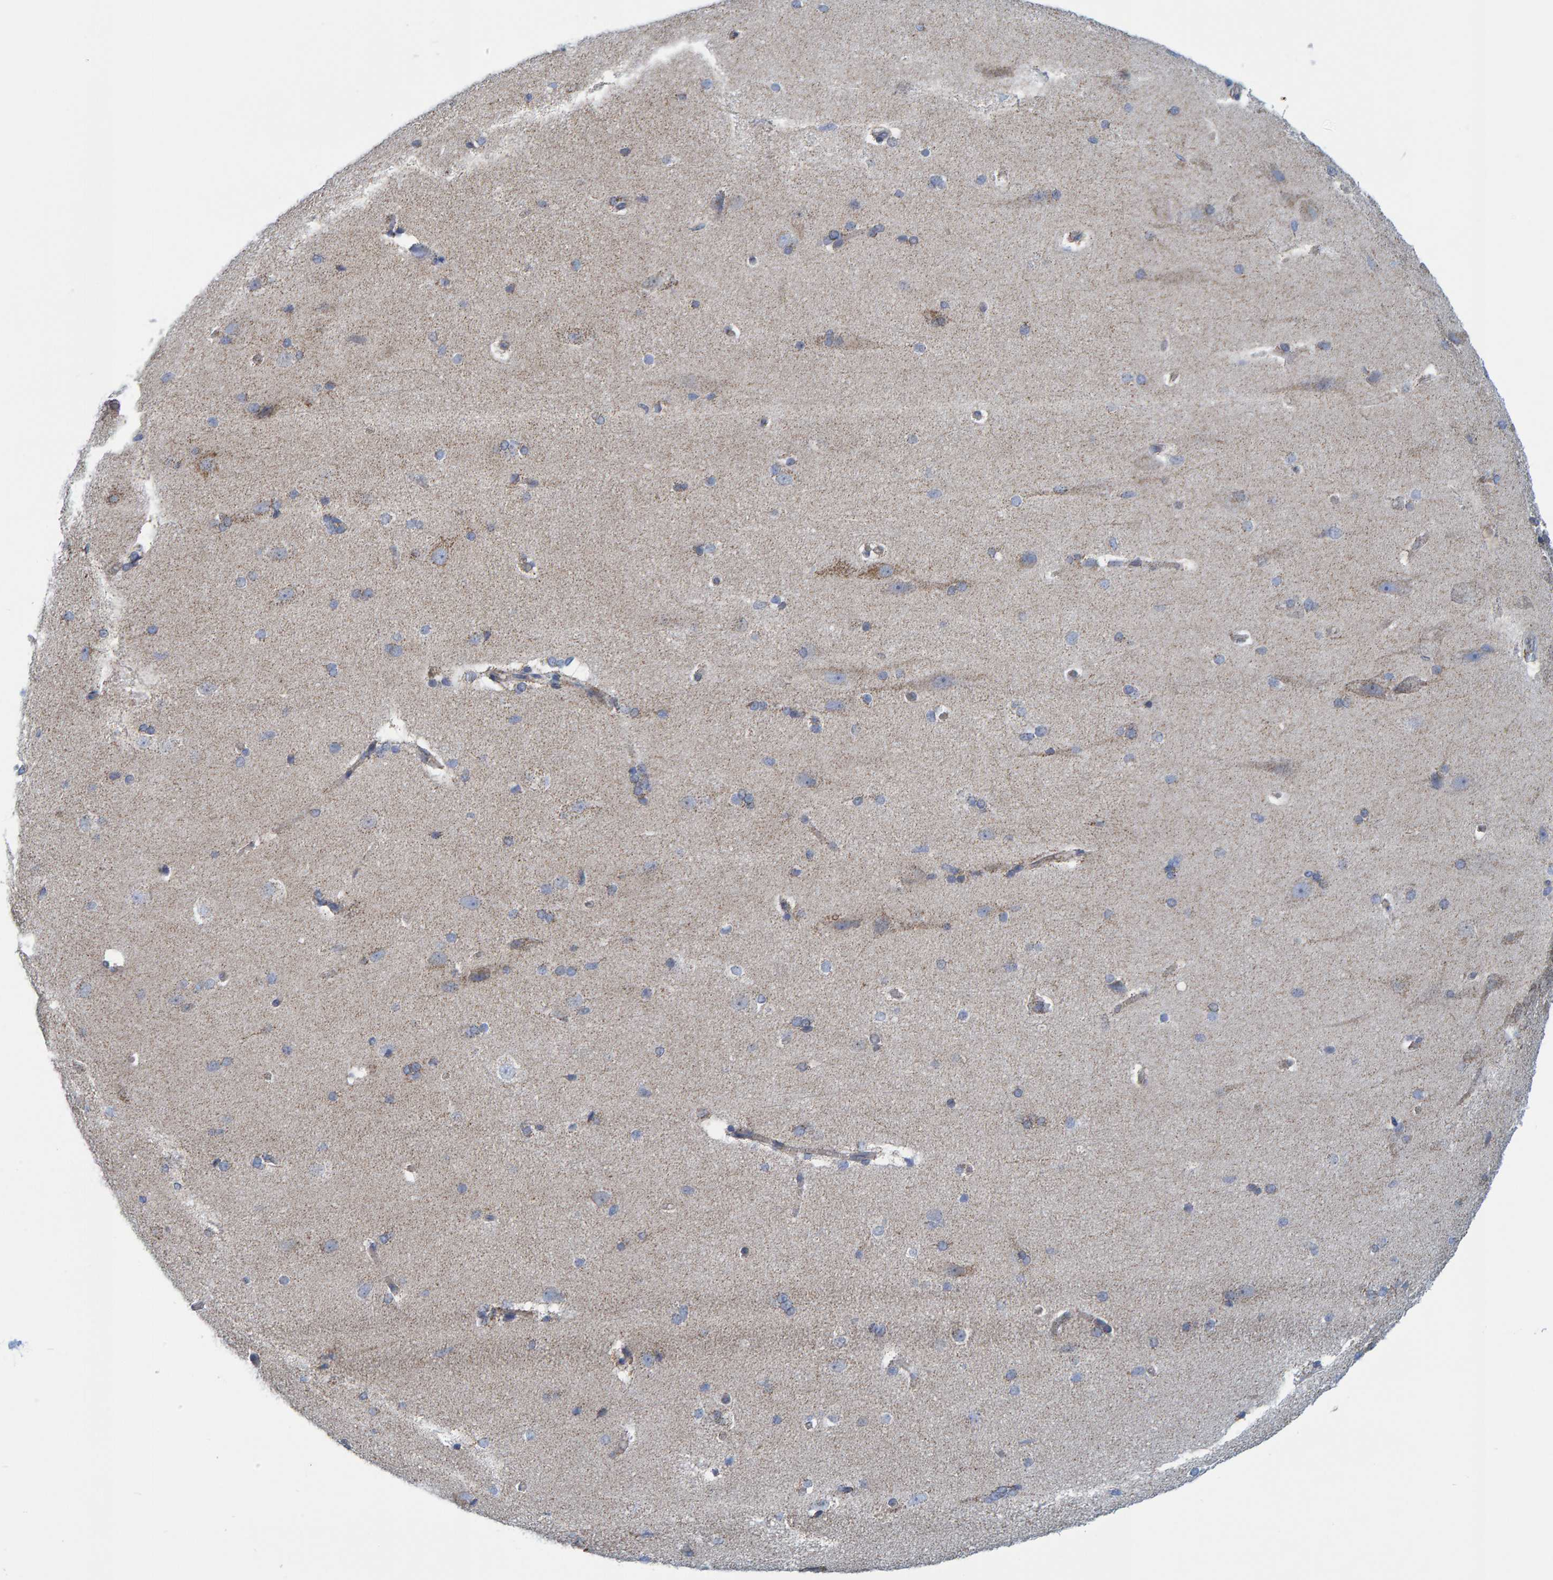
{"staining": {"intensity": "weak", "quantity": "25%-75%", "location": "cytoplasmic/membranous"}, "tissue": "cerebral cortex", "cell_type": "Endothelial cells", "image_type": "normal", "snomed": [{"axis": "morphology", "description": "Normal tissue, NOS"}, {"axis": "topography", "description": "Cerebral cortex"}, {"axis": "topography", "description": "Hippocampus"}], "caption": "The image reveals immunohistochemical staining of unremarkable cerebral cortex. There is weak cytoplasmic/membranous expression is identified in approximately 25%-75% of endothelial cells.", "gene": "MRPS7", "patient": {"sex": "female", "age": 19}}